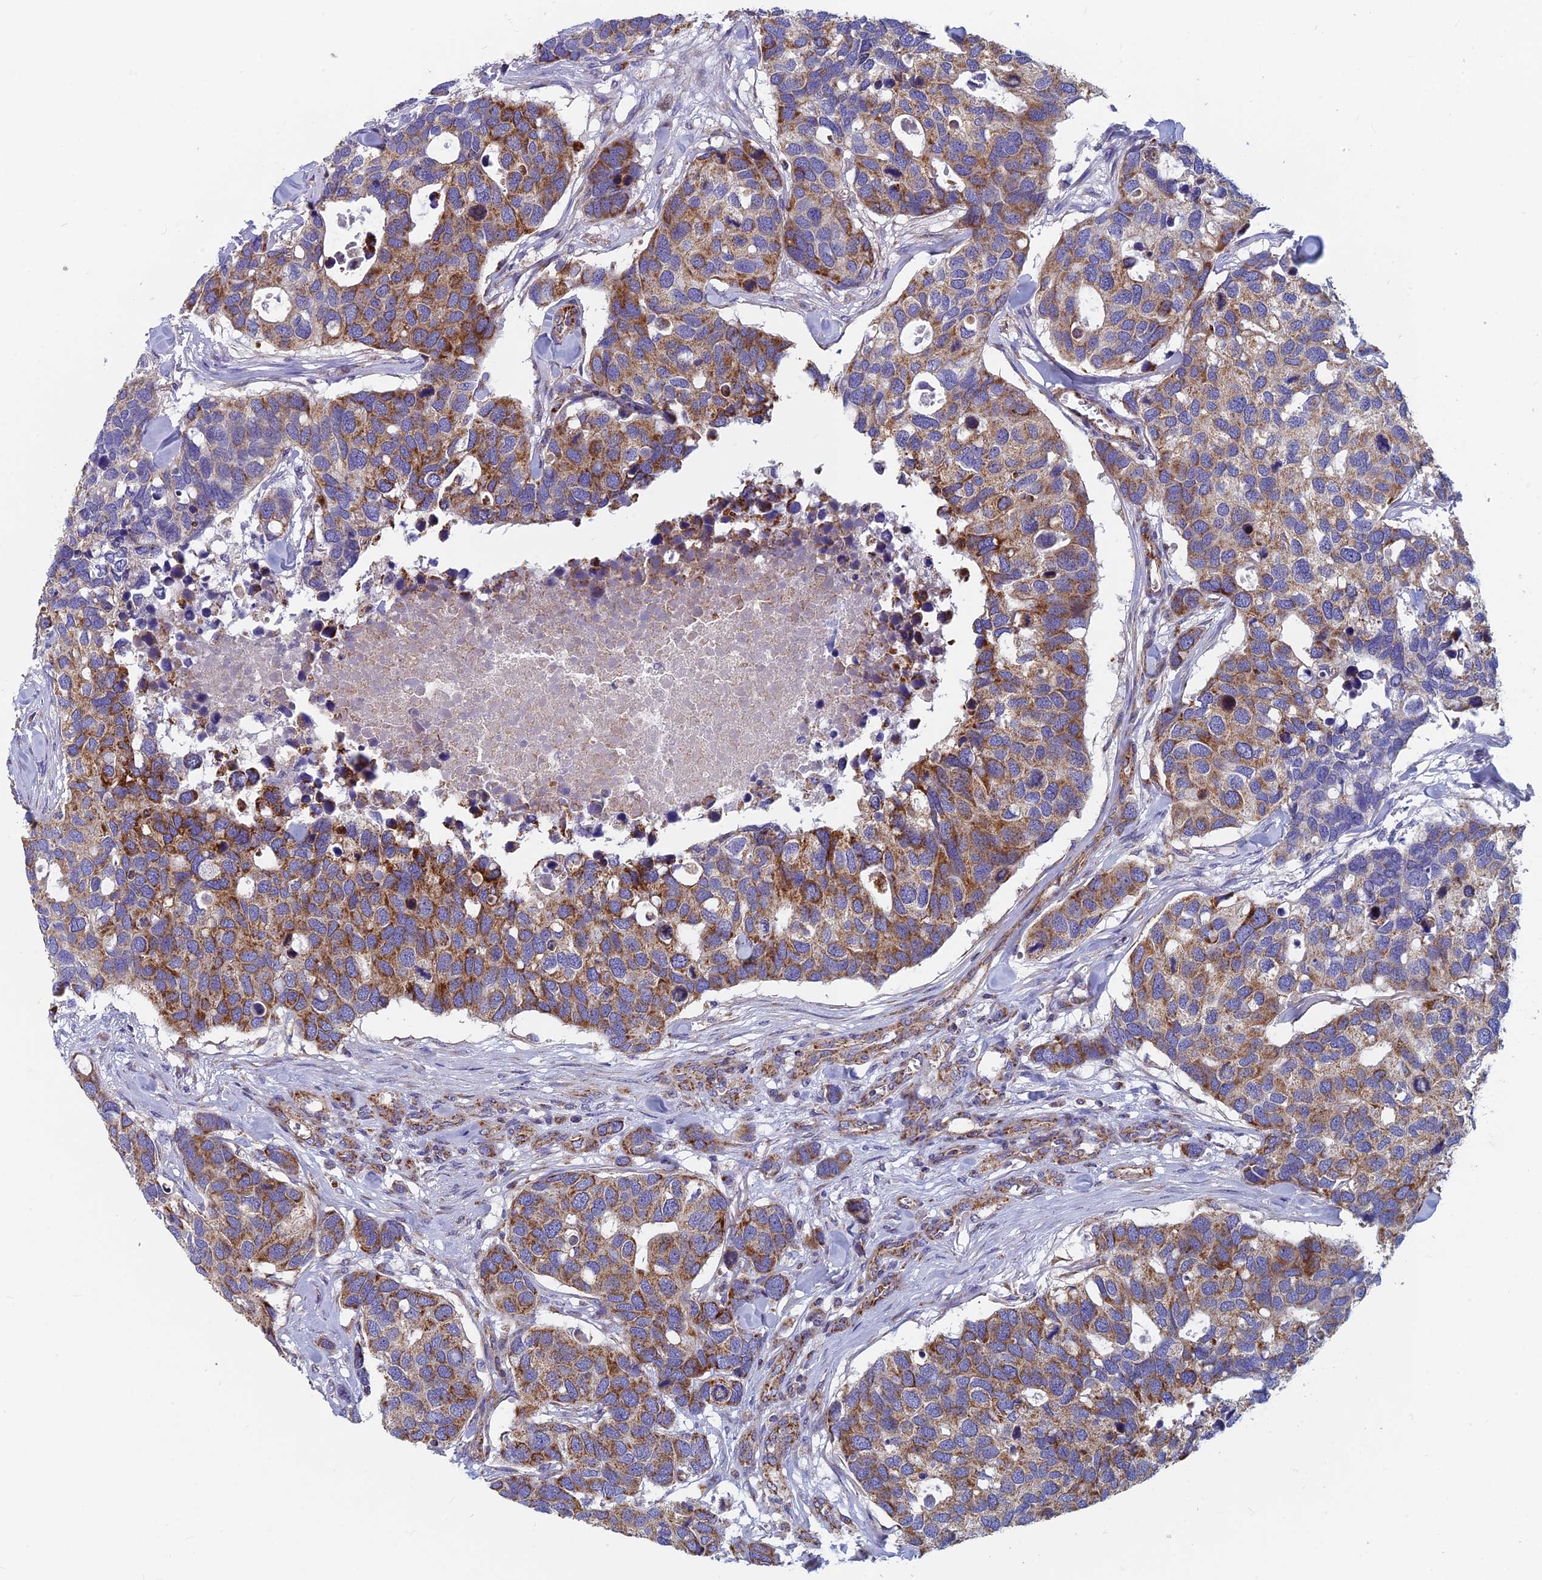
{"staining": {"intensity": "moderate", "quantity": ">75%", "location": "cytoplasmic/membranous"}, "tissue": "breast cancer", "cell_type": "Tumor cells", "image_type": "cancer", "snomed": [{"axis": "morphology", "description": "Duct carcinoma"}, {"axis": "topography", "description": "Breast"}], "caption": "IHC (DAB) staining of breast cancer exhibits moderate cytoplasmic/membranous protein positivity in approximately >75% of tumor cells. Using DAB (brown) and hematoxylin (blue) stains, captured at high magnification using brightfield microscopy.", "gene": "MRPS9", "patient": {"sex": "female", "age": 83}}